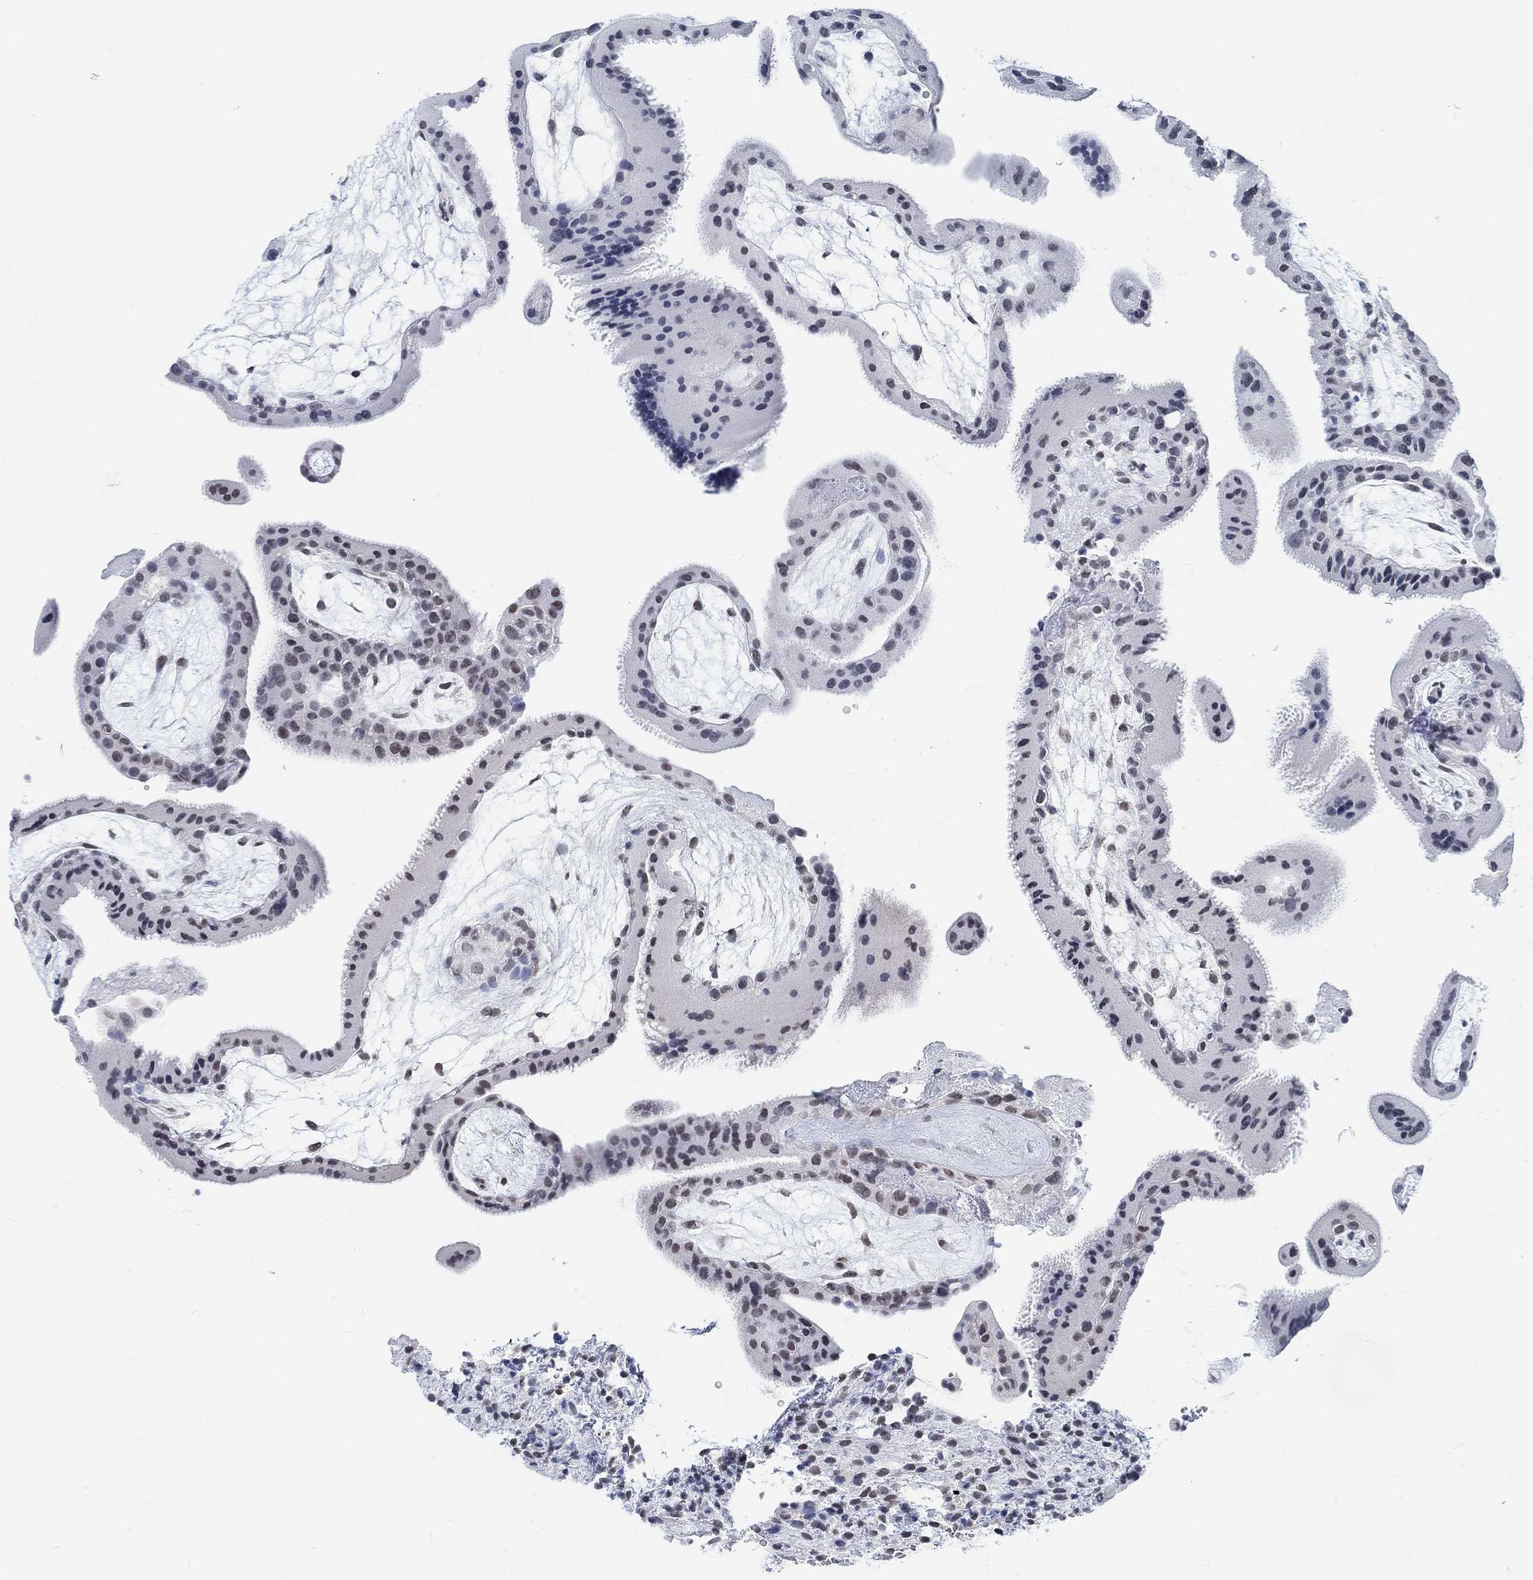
{"staining": {"intensity": "weak", "quantity": "25%-75%", "location": "nuclear"}, "tissue": "placenta", "cell_type": "Decidual cells", "image_type": "normal", "snomed": [{"axis": "morphology", "description": "Normal tissue, NOS"}, {"axis": "topography", "description": "Placenta"}], "caption": "Immunohistochemistry (DAB (3,3'-diaminobenzidine)) staining of unremarkable human placenta displays weak nuclear protein staining in about 25%-75% of decidual cells.", "gene": "PURG", "patient": {"sex": "female", "age": 19}}